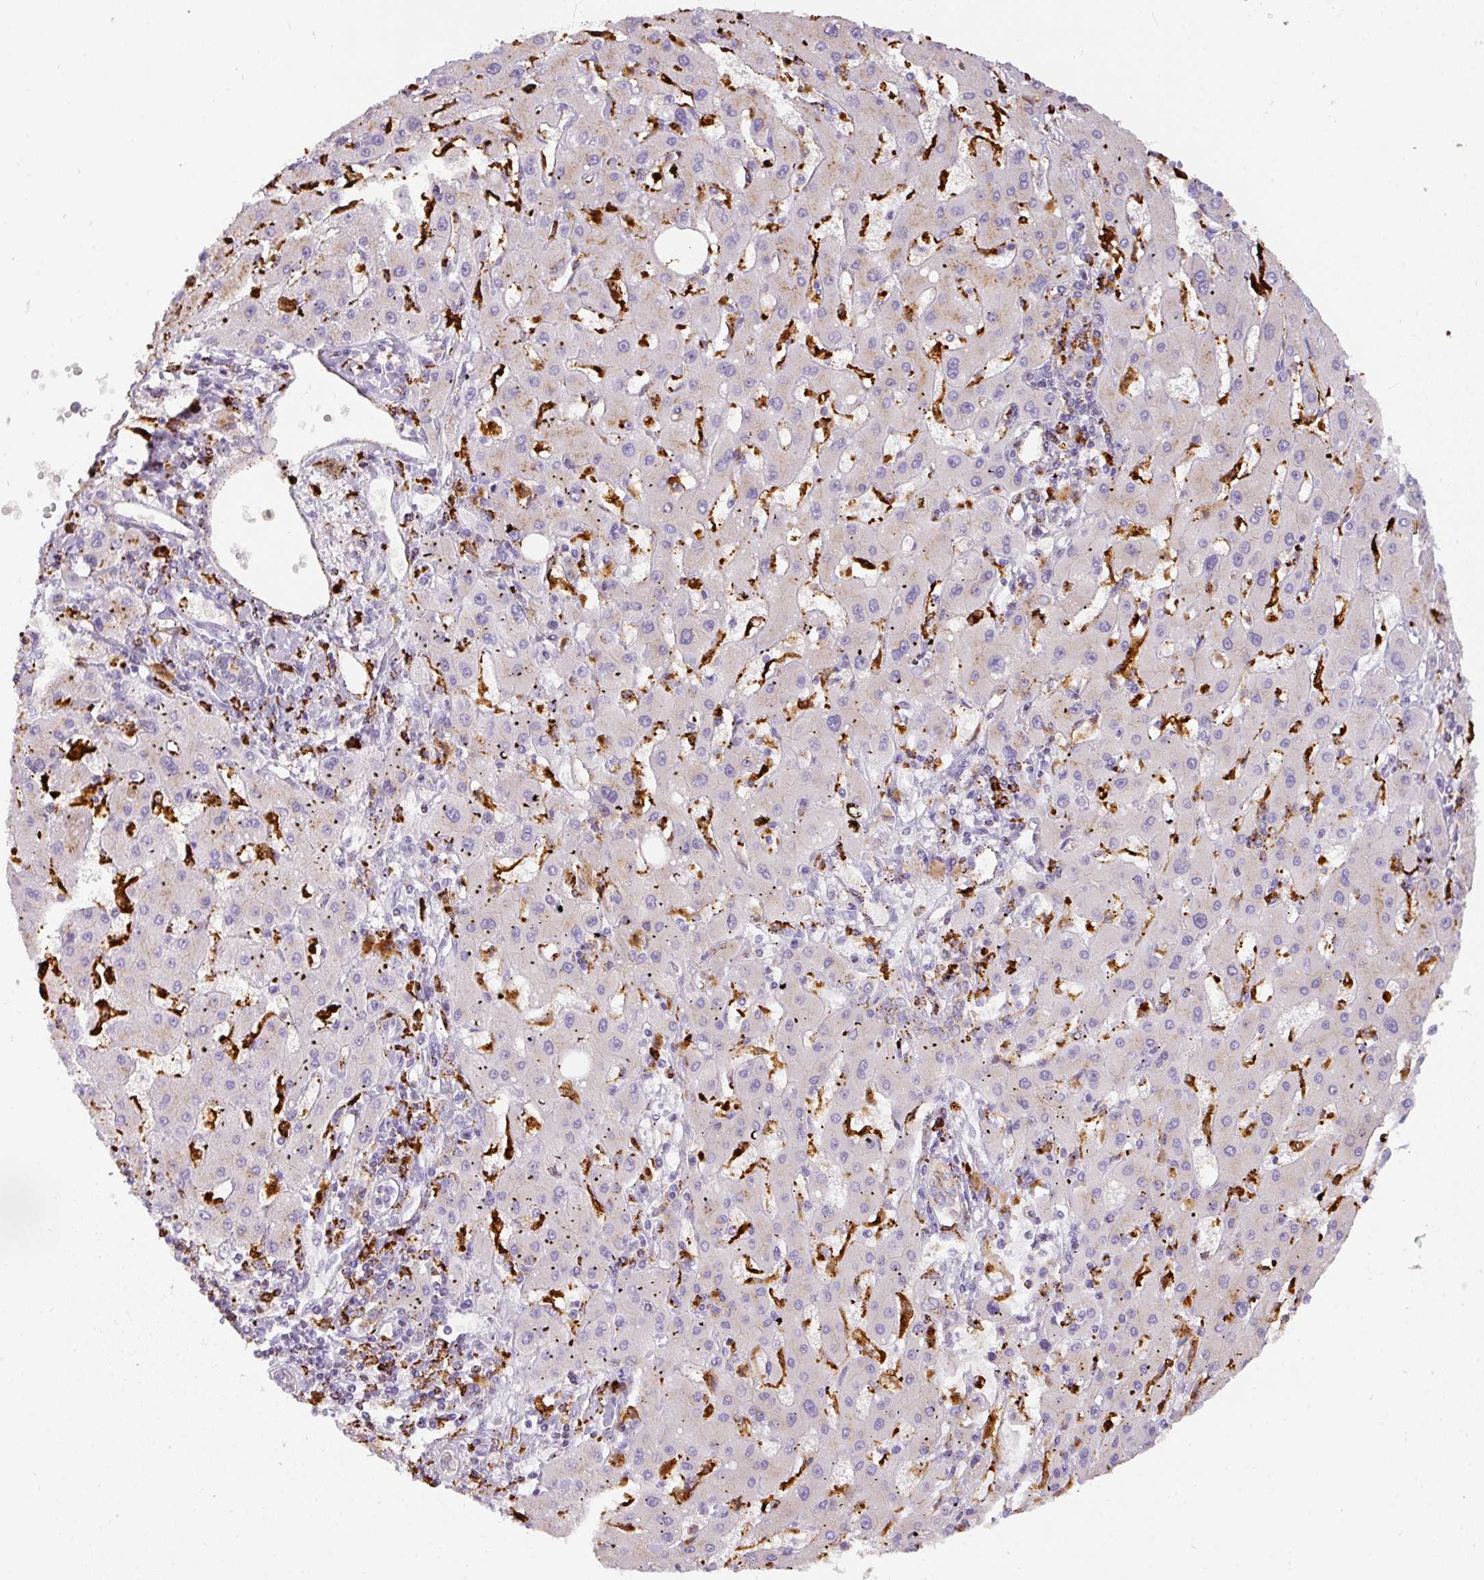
{"staining": {"intensity": "negative", "quantity": "none", "location": "none"}, "tissue": "liver cancer", "cell_type": "Tumor cells", "image_type": "cancer", "snomed": [{"axis": "morphology", "description": "Carcinoma, Hepatocellular, NOS"}, {"axis": "topography", "description": "Liver"}], "caption": "Hepatocellular carcinoma (liver) was stained to show a protein in brown. There is no significant expression in tumor cells.", "gene": "MMACHC", "patient": {"sex": "male", "age": 72}}